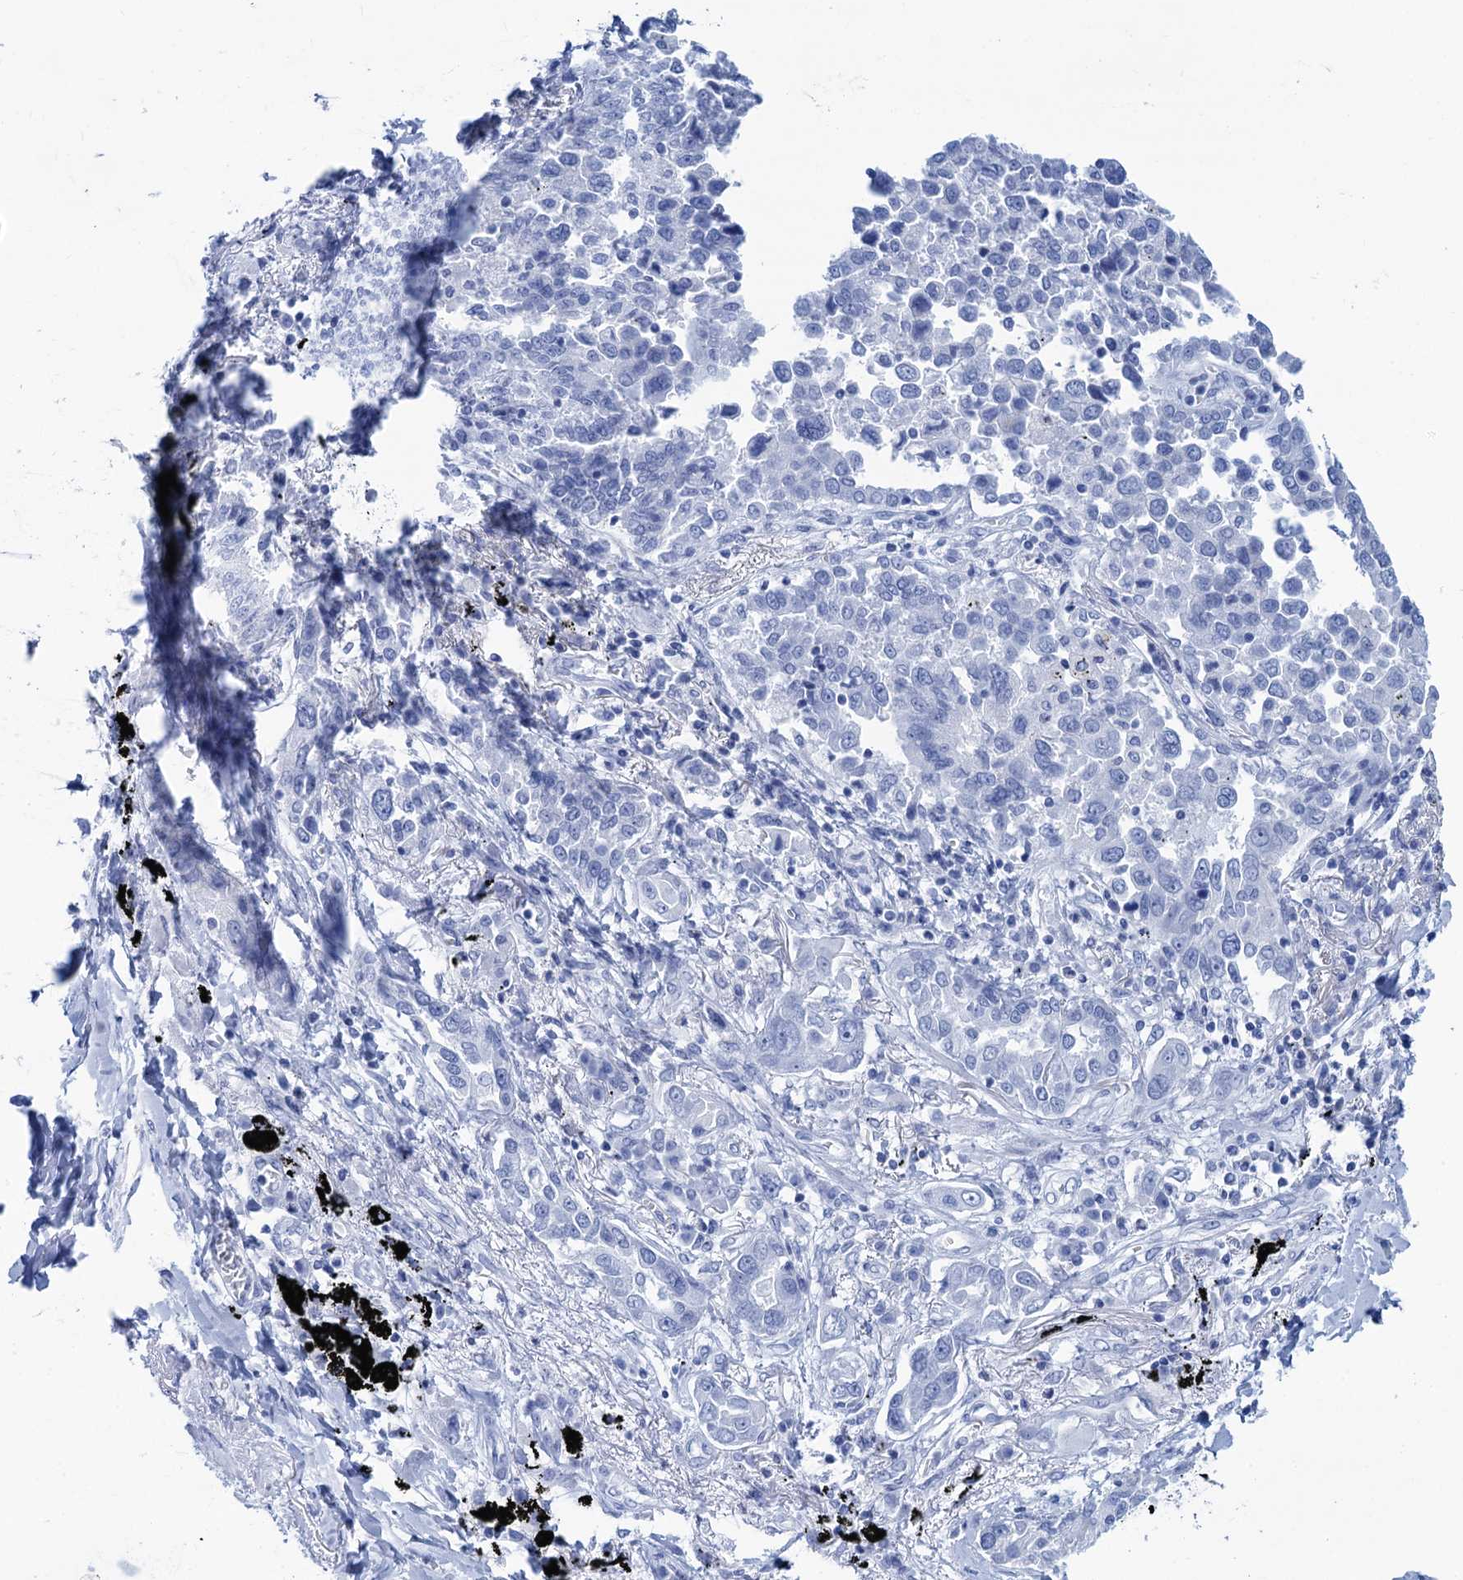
{"staining": {"intensity": "negative", "quantity": "none", "location": "none"}, "tissue": "lung cancer", "cell_type": "Tumor cells", "image_type": "cancer", "snomed": [{"axis": "morphology", "description": "Adenocarcinoma, NOS"}, {"axis": "topography", "description": "Lung"}], "caption": "Adenocarcinoma (lung) was stained to show a protein in brown. There is no significant positivity in tumor cells. The staining was performed using DAB (3,3'-diaminobenzidine) to visualize the protein expression in brown, while the nuclei were stained in blue with hematoxylin (Magnification: 20x).", "gene": "CABYR", "patient": {"sex": "male", "age": 67}}